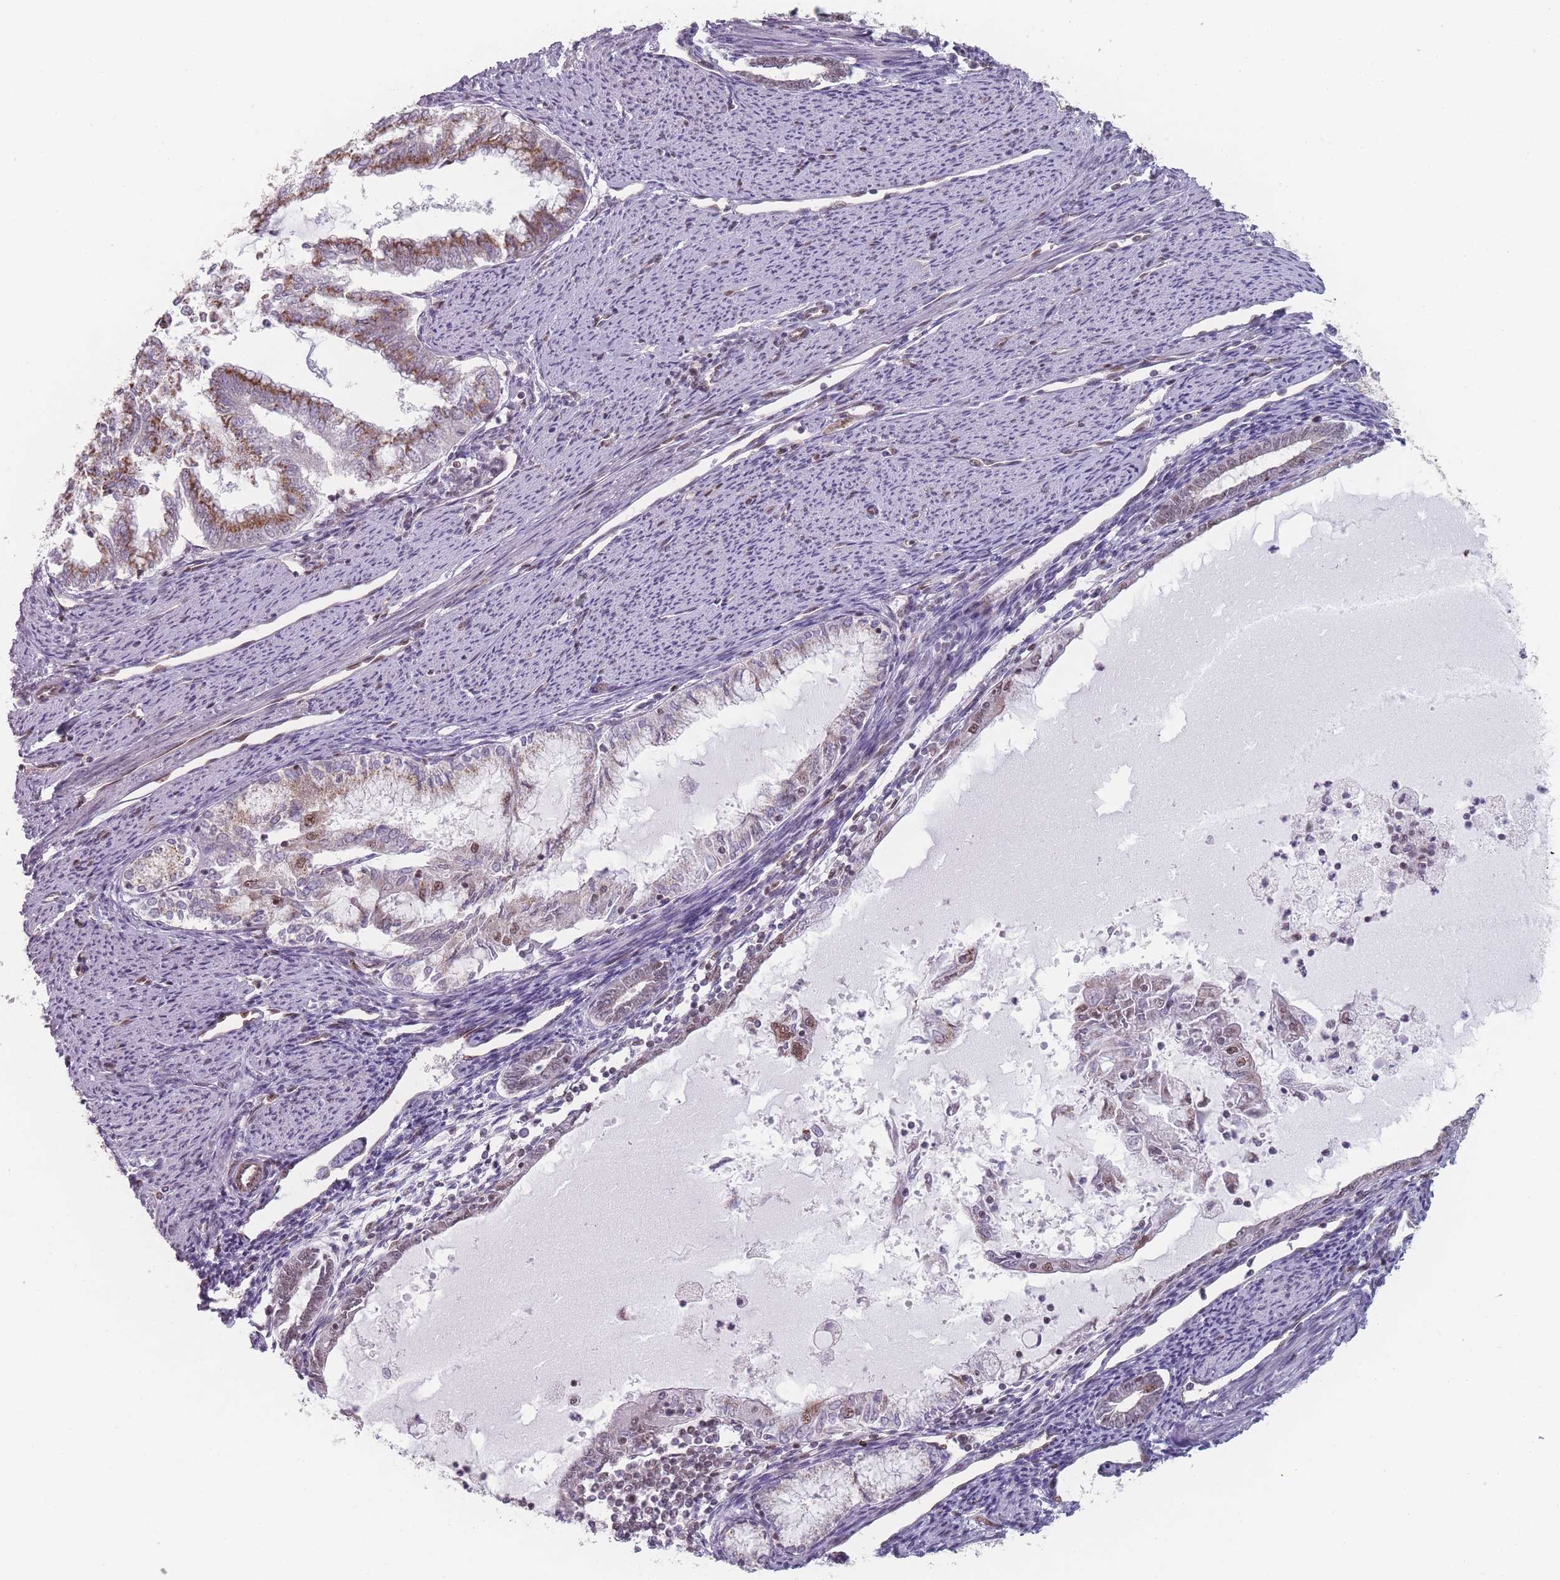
{"staining": {"intensity": "moderate", "quantity": "25%-75%", "location": "cytoplasmic/membranous"}, "tissue": "endometrial cancer", "cell_type": "Tumor cells", "image_type": "cancer", "snomed": [{"axis": "morphology", "description": "Adenocarcinoma, NOS"}, {"axis": "topography", "description": "Endometrium"}], "caption": "Tumor cells display medium levels of moderate cytoplasmic/membranous positivity in approximately 25%-75% of cells in human endometrial cancer (adenocarcinoma).", "gene": "ZC3H14", "patient": {"sex": "female", "age": 79}}